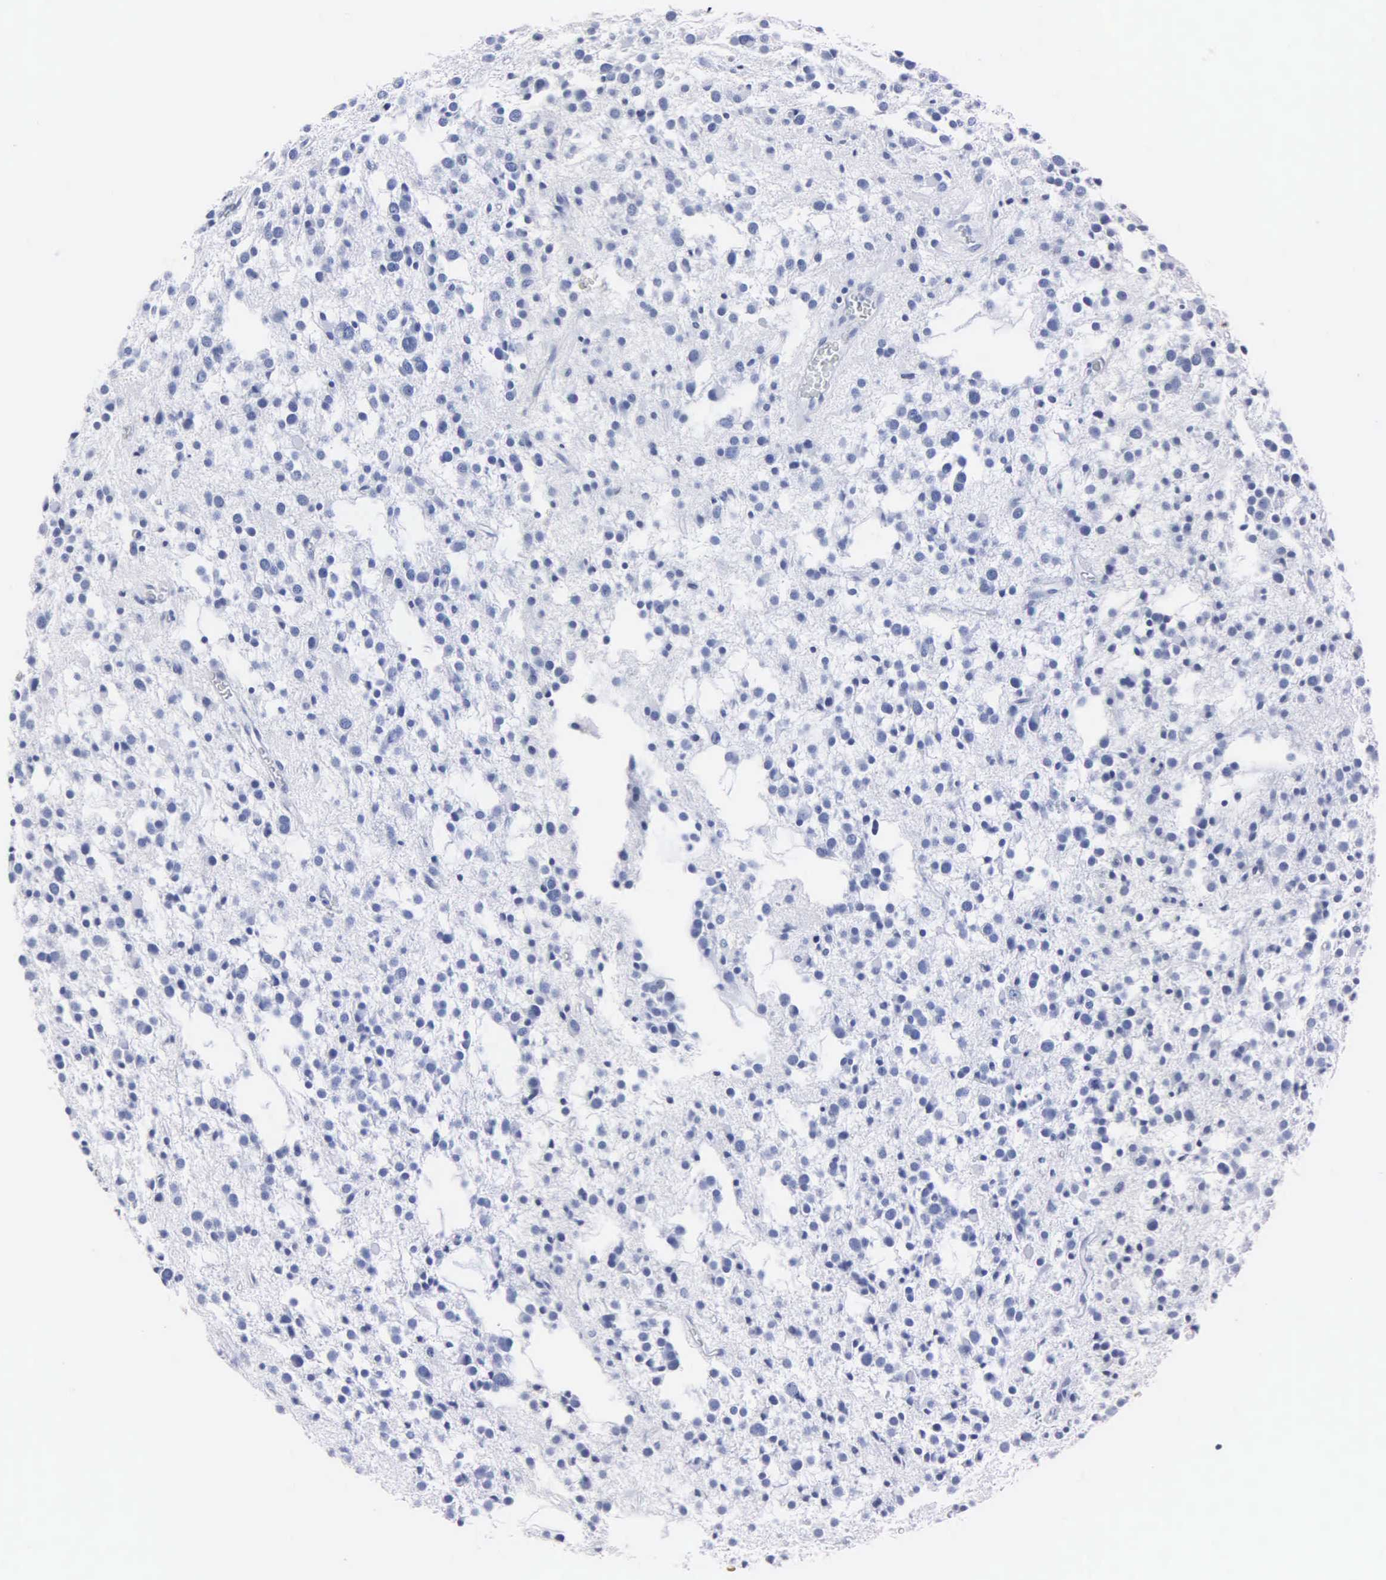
{"staining": {"intensity": "negative", "quantity": "none", "location": "none"}, "tissue": "glioma", "cell_type": "Tumor cells", "image_type": "cancer", "snomed": [{"axis": "morphology", "description": "Glioma, malignant, Low grade"}, {"axis": "topography", "description": "Brain"}], "caption": "This micrograph is of malignant glioma (low-grade) stained with immunohistochemistry to label a protein in brown with the nuclei are counter-stained blue. There is no expression in tumor cells.", "gene": "MB", "patient": {"sex": "female", "age": 36}}